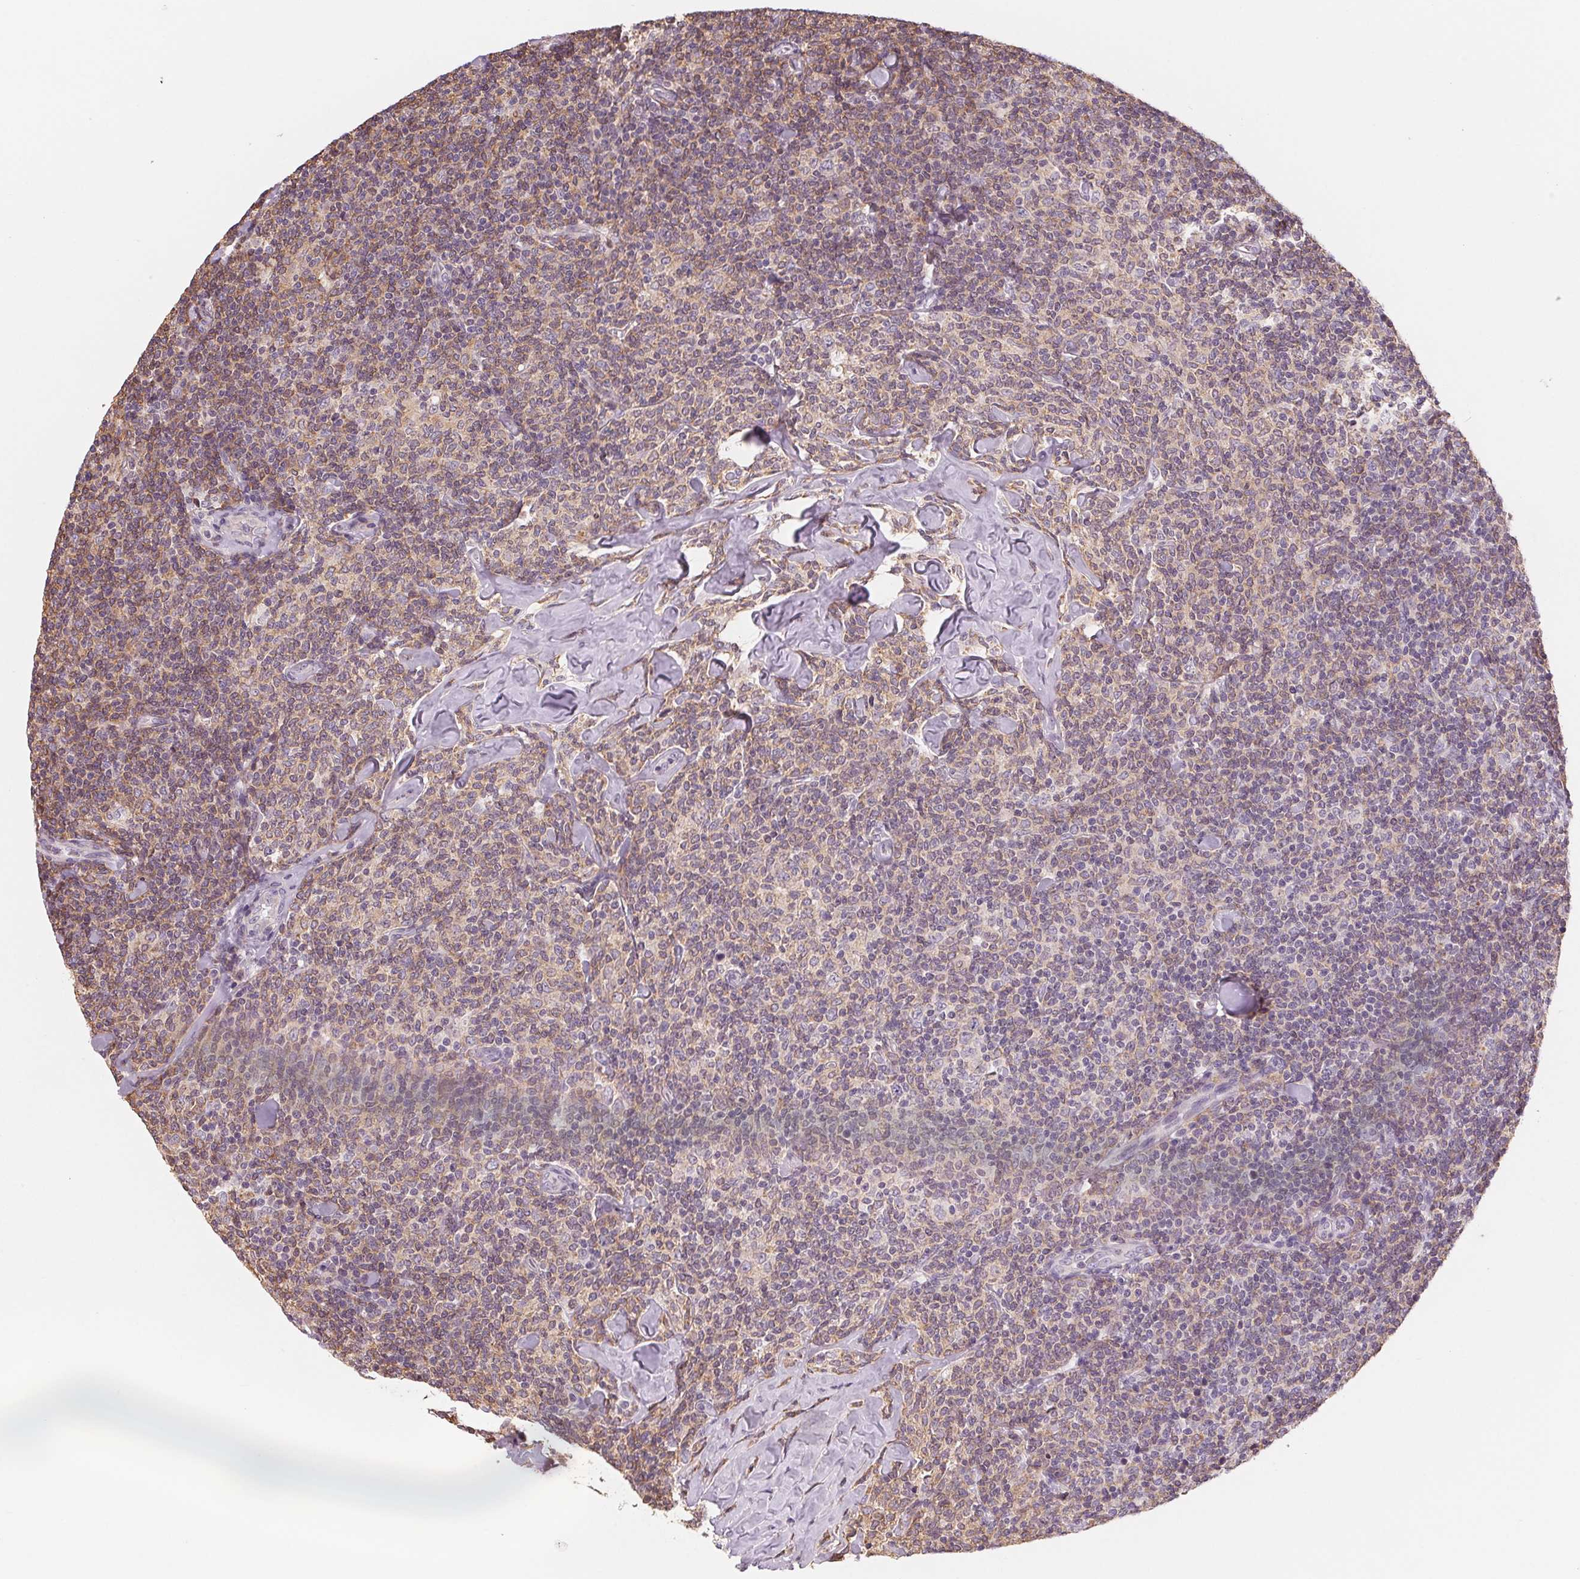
{"staining": {"intensity": "weak", "quantity": ">75%", "location": "cytoplasmic/membranous"}, "tissue": "lymphoma", "cell_type": "Tumor cells", "image_type": "cancer", "snomed": [{"axis": "morphology", "description": "Malignant lymphoma, non-Hodgkin's type, Low grade"}, {"axis": "topography", "description": "Lymph node"}], "caption": "Immunohistochemical staining of human malignant lymphoma, non-Hodgkin's type (low-grade) reveals low levels of weak cytoplasmic/membranous staining in approximately >75% of tumor cells.", "gene": "VTCN1", "patient": {"sex": "female", "age": 56}}